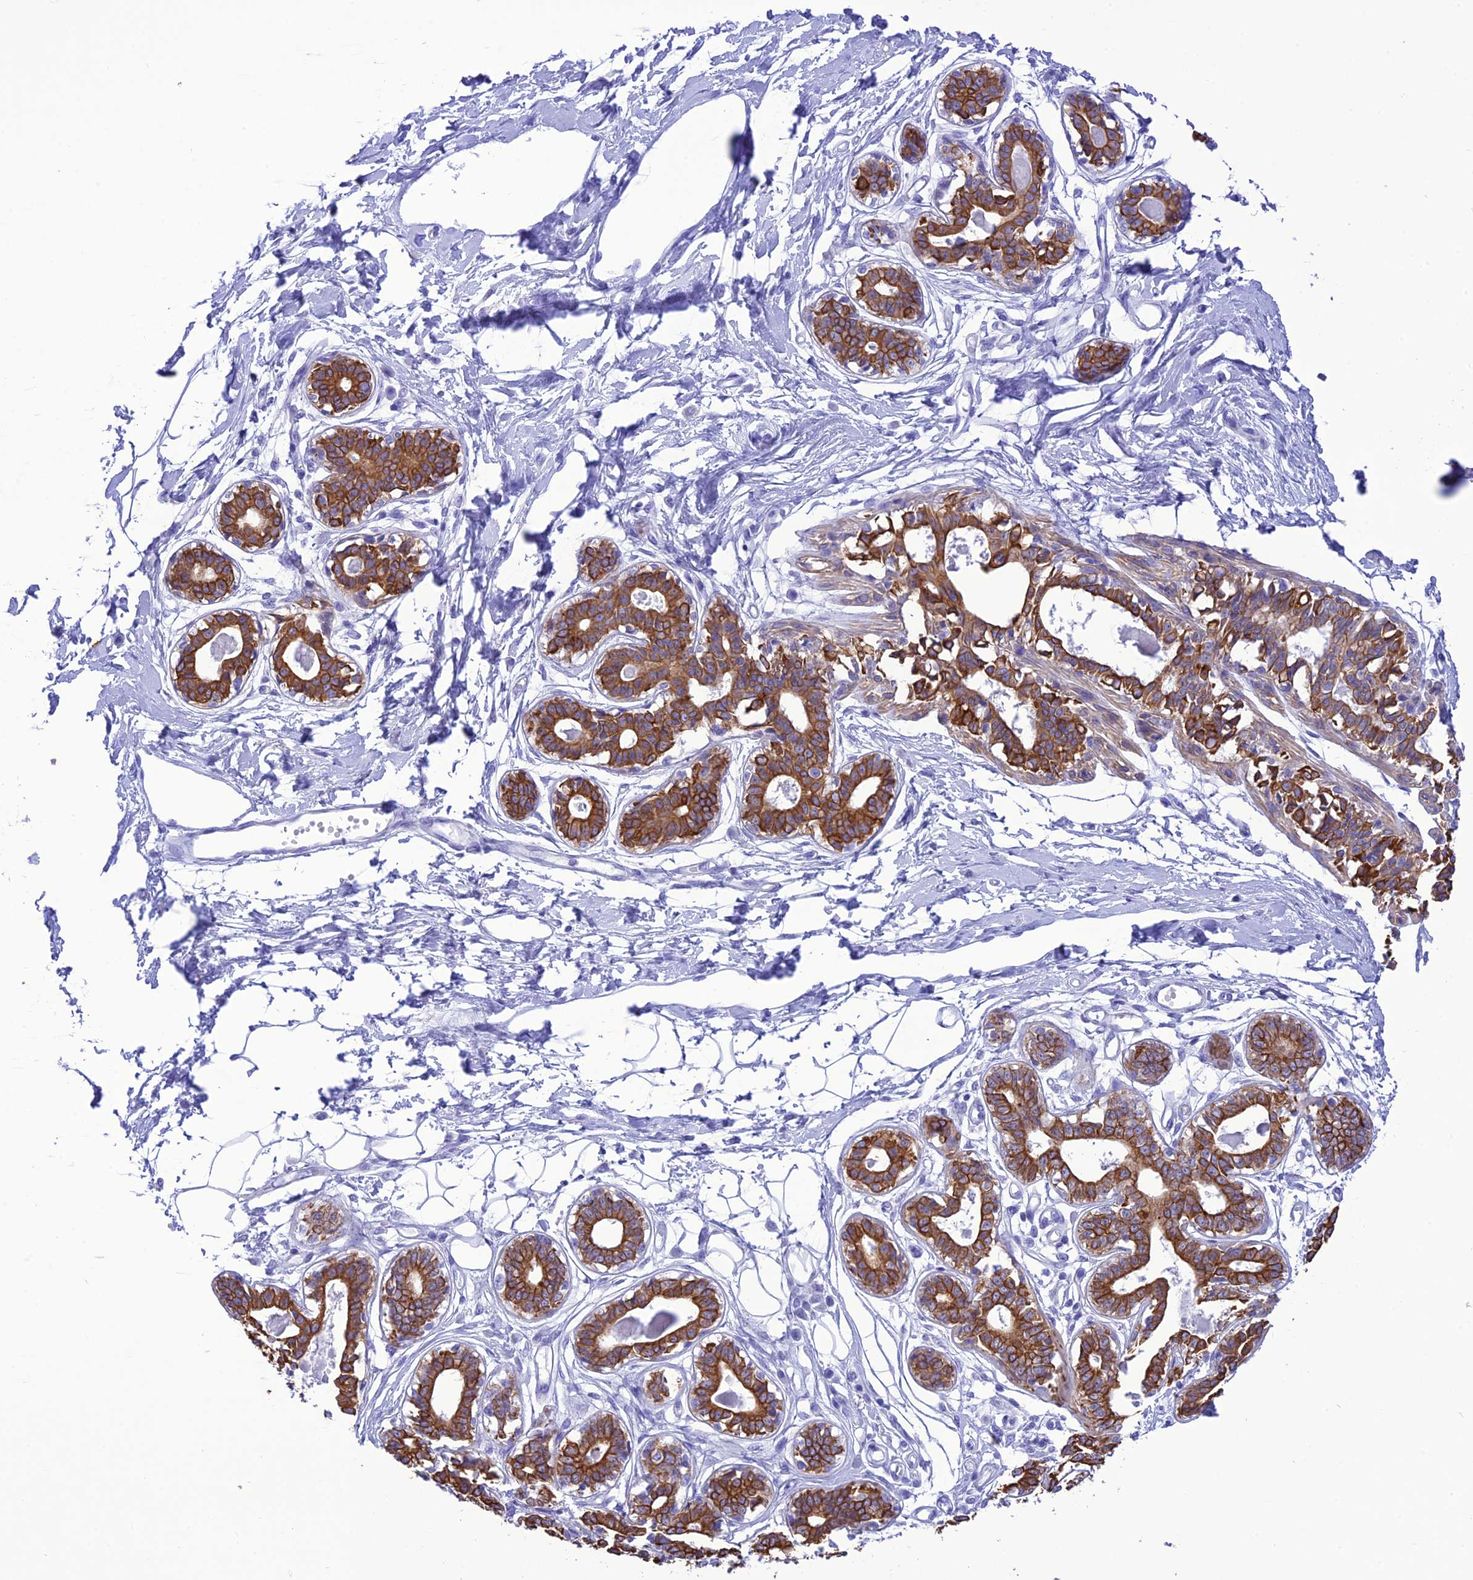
{"staining": {"intensity": "negative", "quantity": "none", "location": "none"}, "tissue": "breast", "cell_type": "Adipocytes", "image_type": "normal", "snomed": [{"axis": "morphology", "description": "Normal tissue, NOS"}, {"axis": "topography", "description": "Breast"}], "caption": "This photomicrograph is of benign breast stained with immunohistochemistry to label a protein in brown with the nuclei are counter-stained blue. There is no staining in adipocytes. (Brightfield microscopy of DAB immunohistochemistry at high magnification).", "gene": "VPS52", "patient": {"sex": "female", "age": 45}}